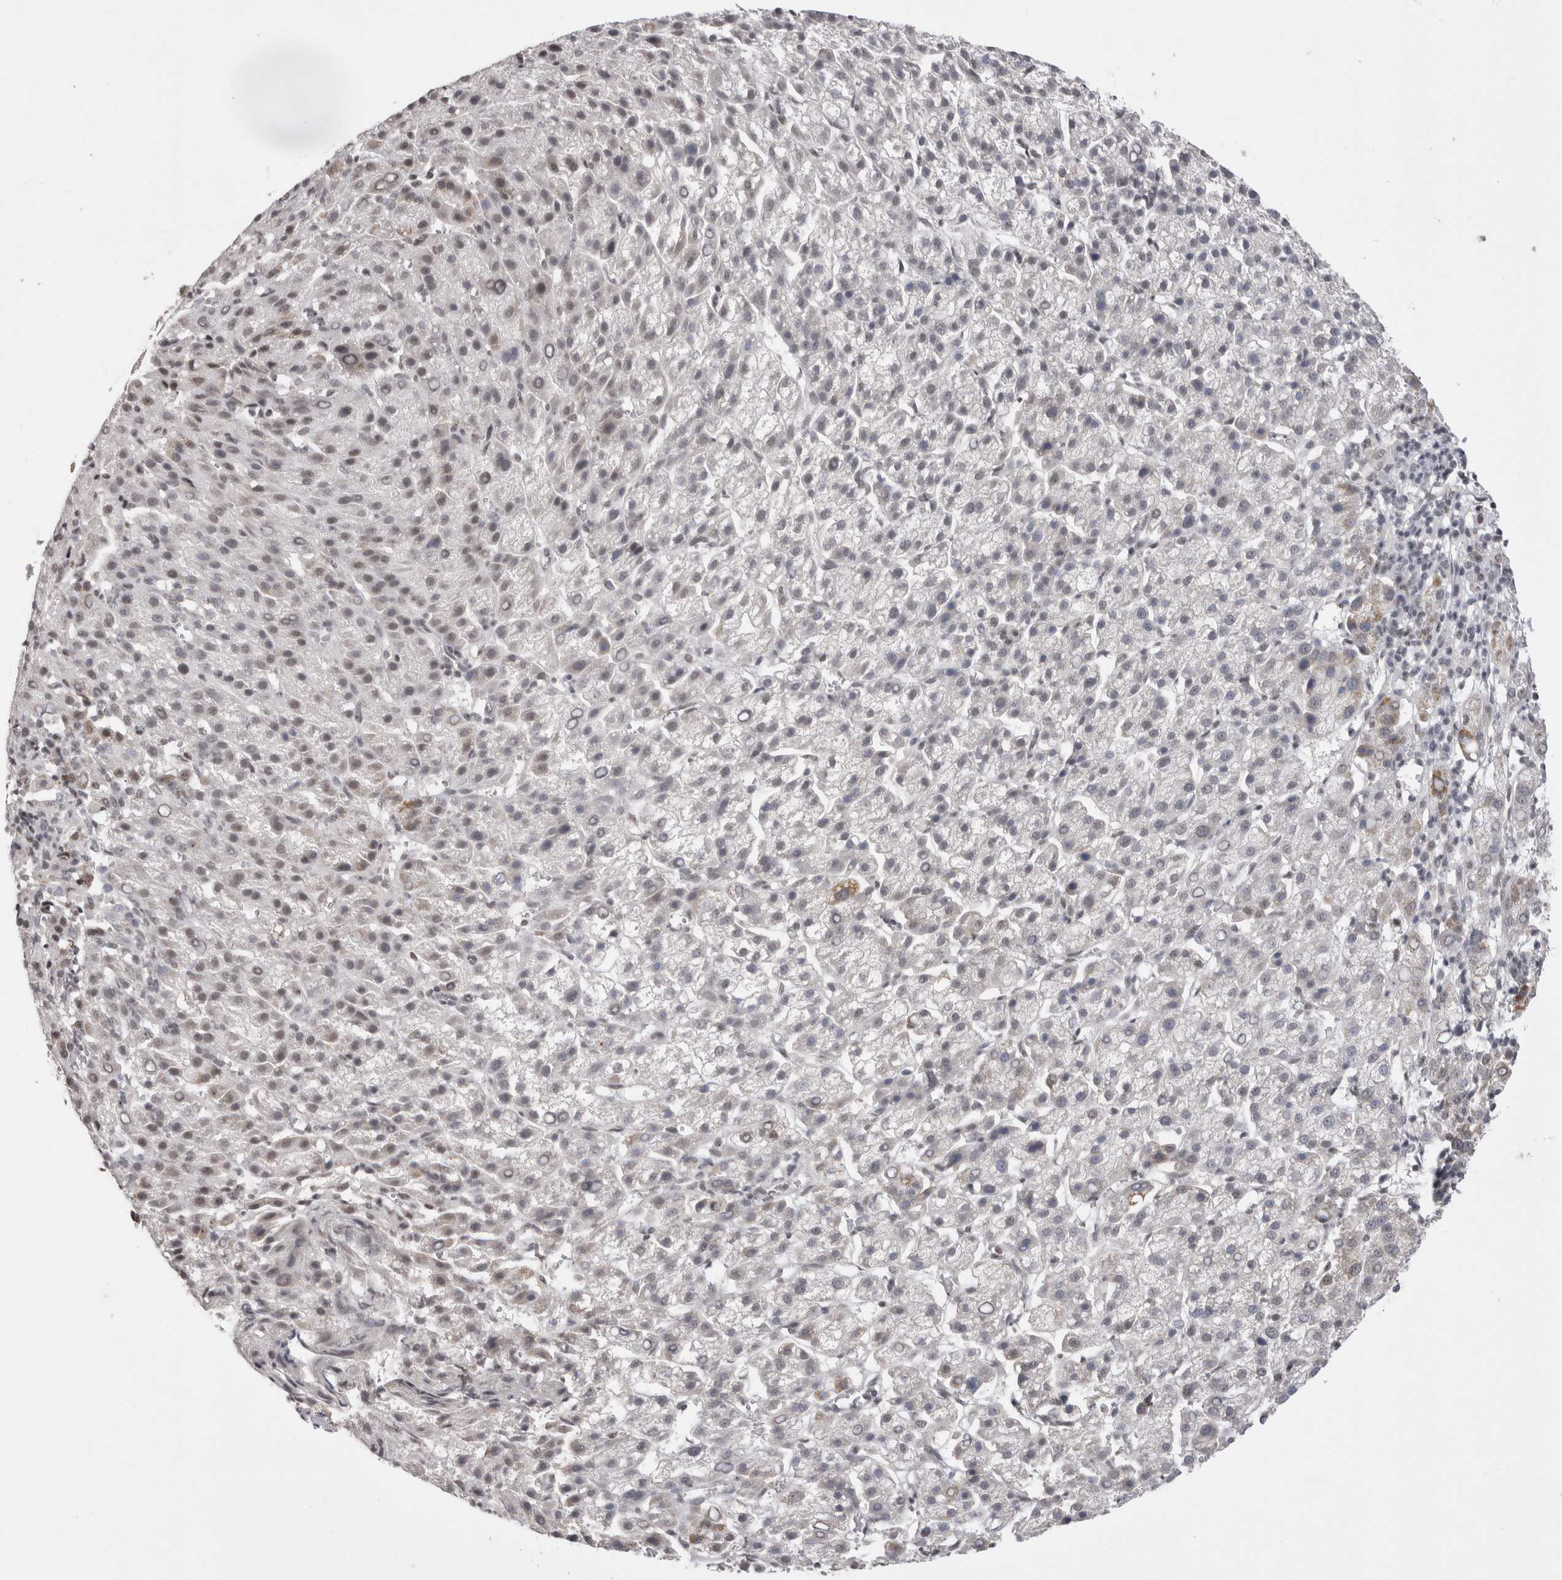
{"staining": {"intensity": "weak", "quantity": "<25%", "location": "nuclear"}, "tissue": "liver cancer", "cell_type": "Tumor cells", "image_type": "cancer", "snomed": [{"axis": "morphology", "description": "Carcinoma, Hepatocellular, NOS"}, {"axis": "topography", "description": "Liver"}], "caption": "There is no significant staining in tumor cells of hepatocellular carcinoma (liver).", "gene": "DAXX", "patient": {"sex": "female", "age": 58}}